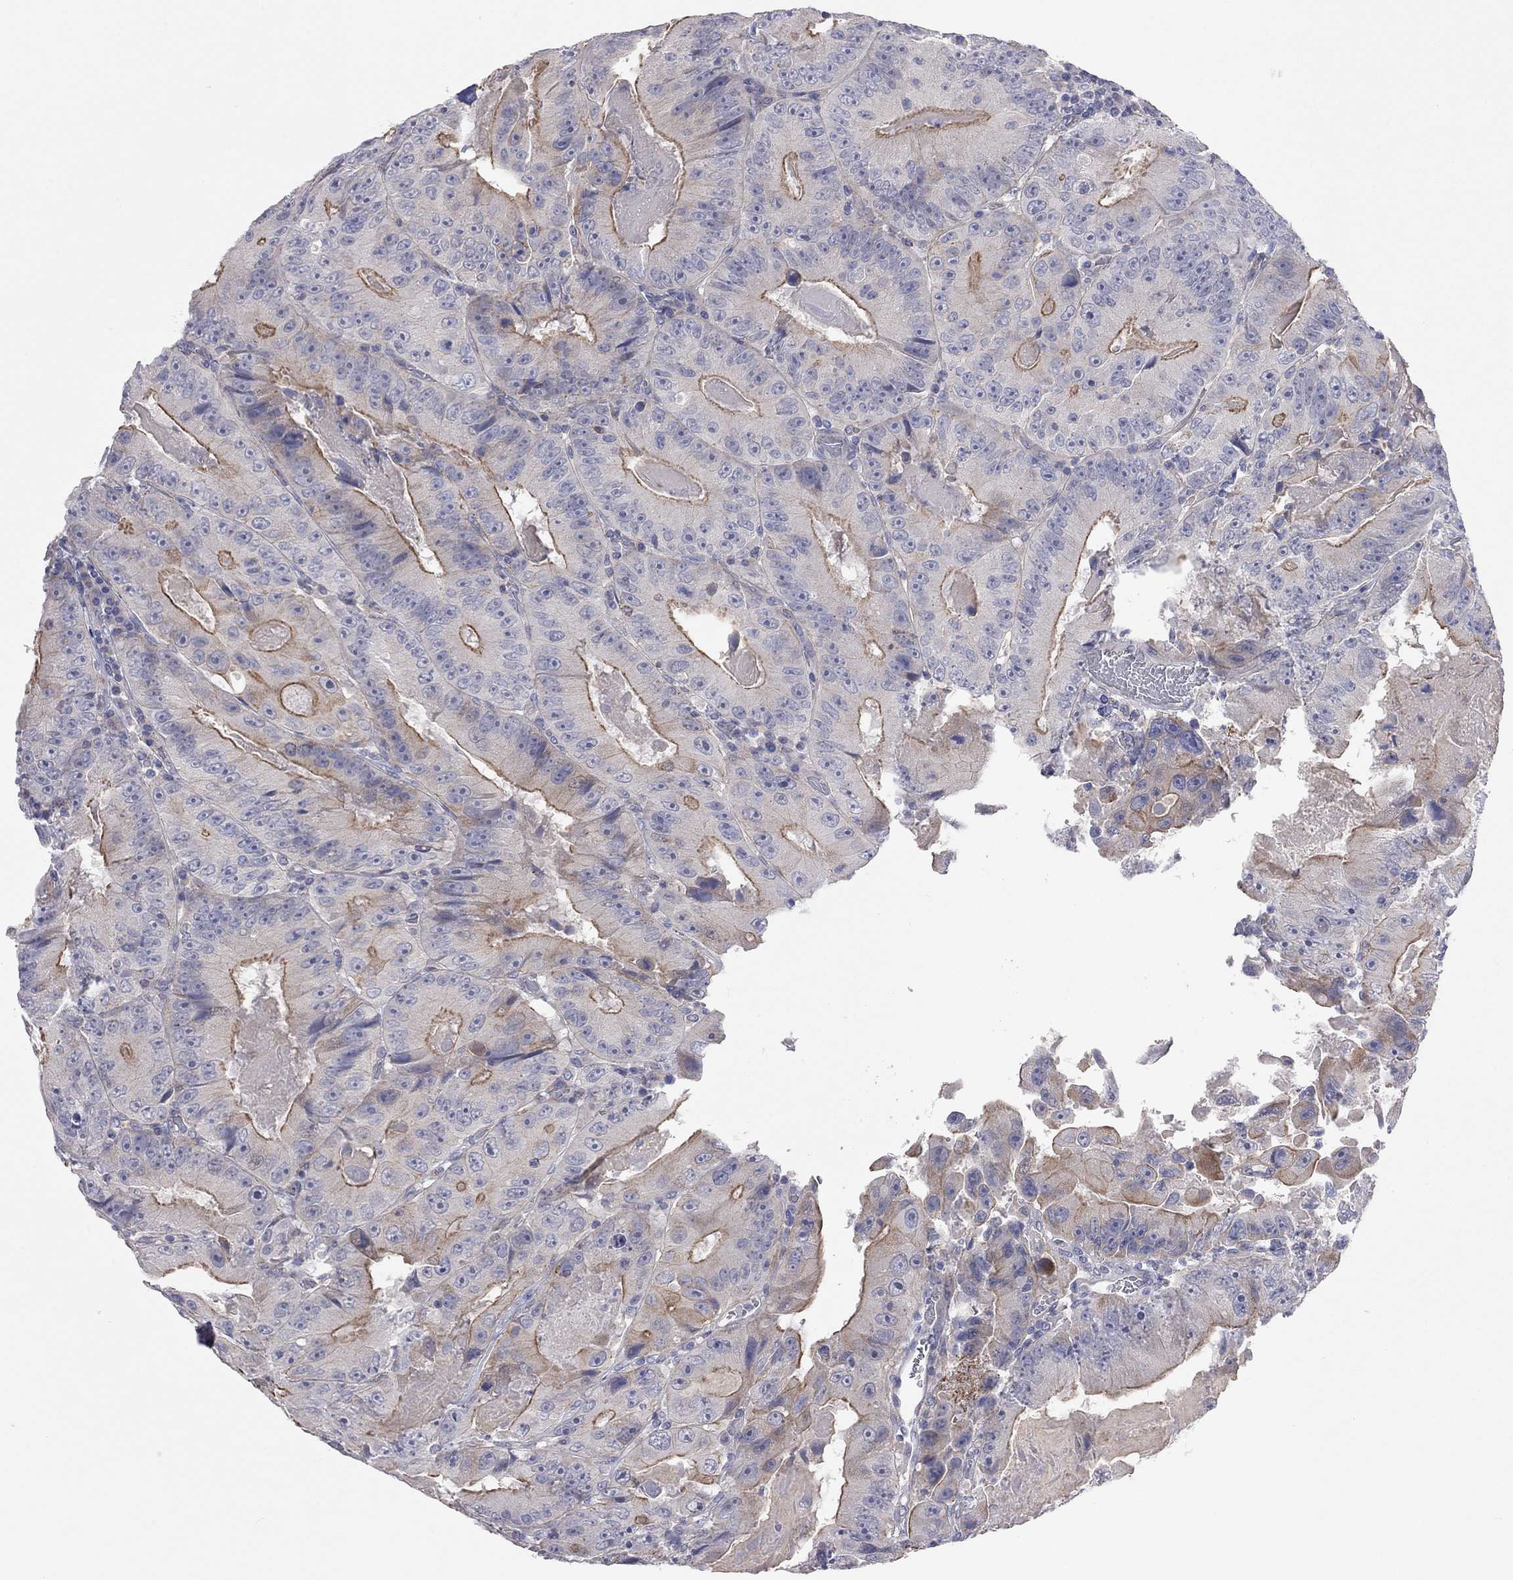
{"staining": {"intensity": "strong", "quantity": "25%-75%", "location": "cytoplasmic/membranous"}, "tissue": "colorectal cancer", "cell_type": "Tumor cells", "image_type": "cancer", "snomed": [{"axis": "morphology", "description": "Adenocarcinoma, NOS"}, {"axis": "topography", "description": "Colon"}], "caption": "Protein positivity by immunohistochemistry (IHC) demonstrates strong cytoplasmic/membranous staining in approximately 25%-75% of tumor cells in adenocarcinoma (colorectal).", "gene": "KCNB1", "patient": {"sex": "female", "age": 86}}